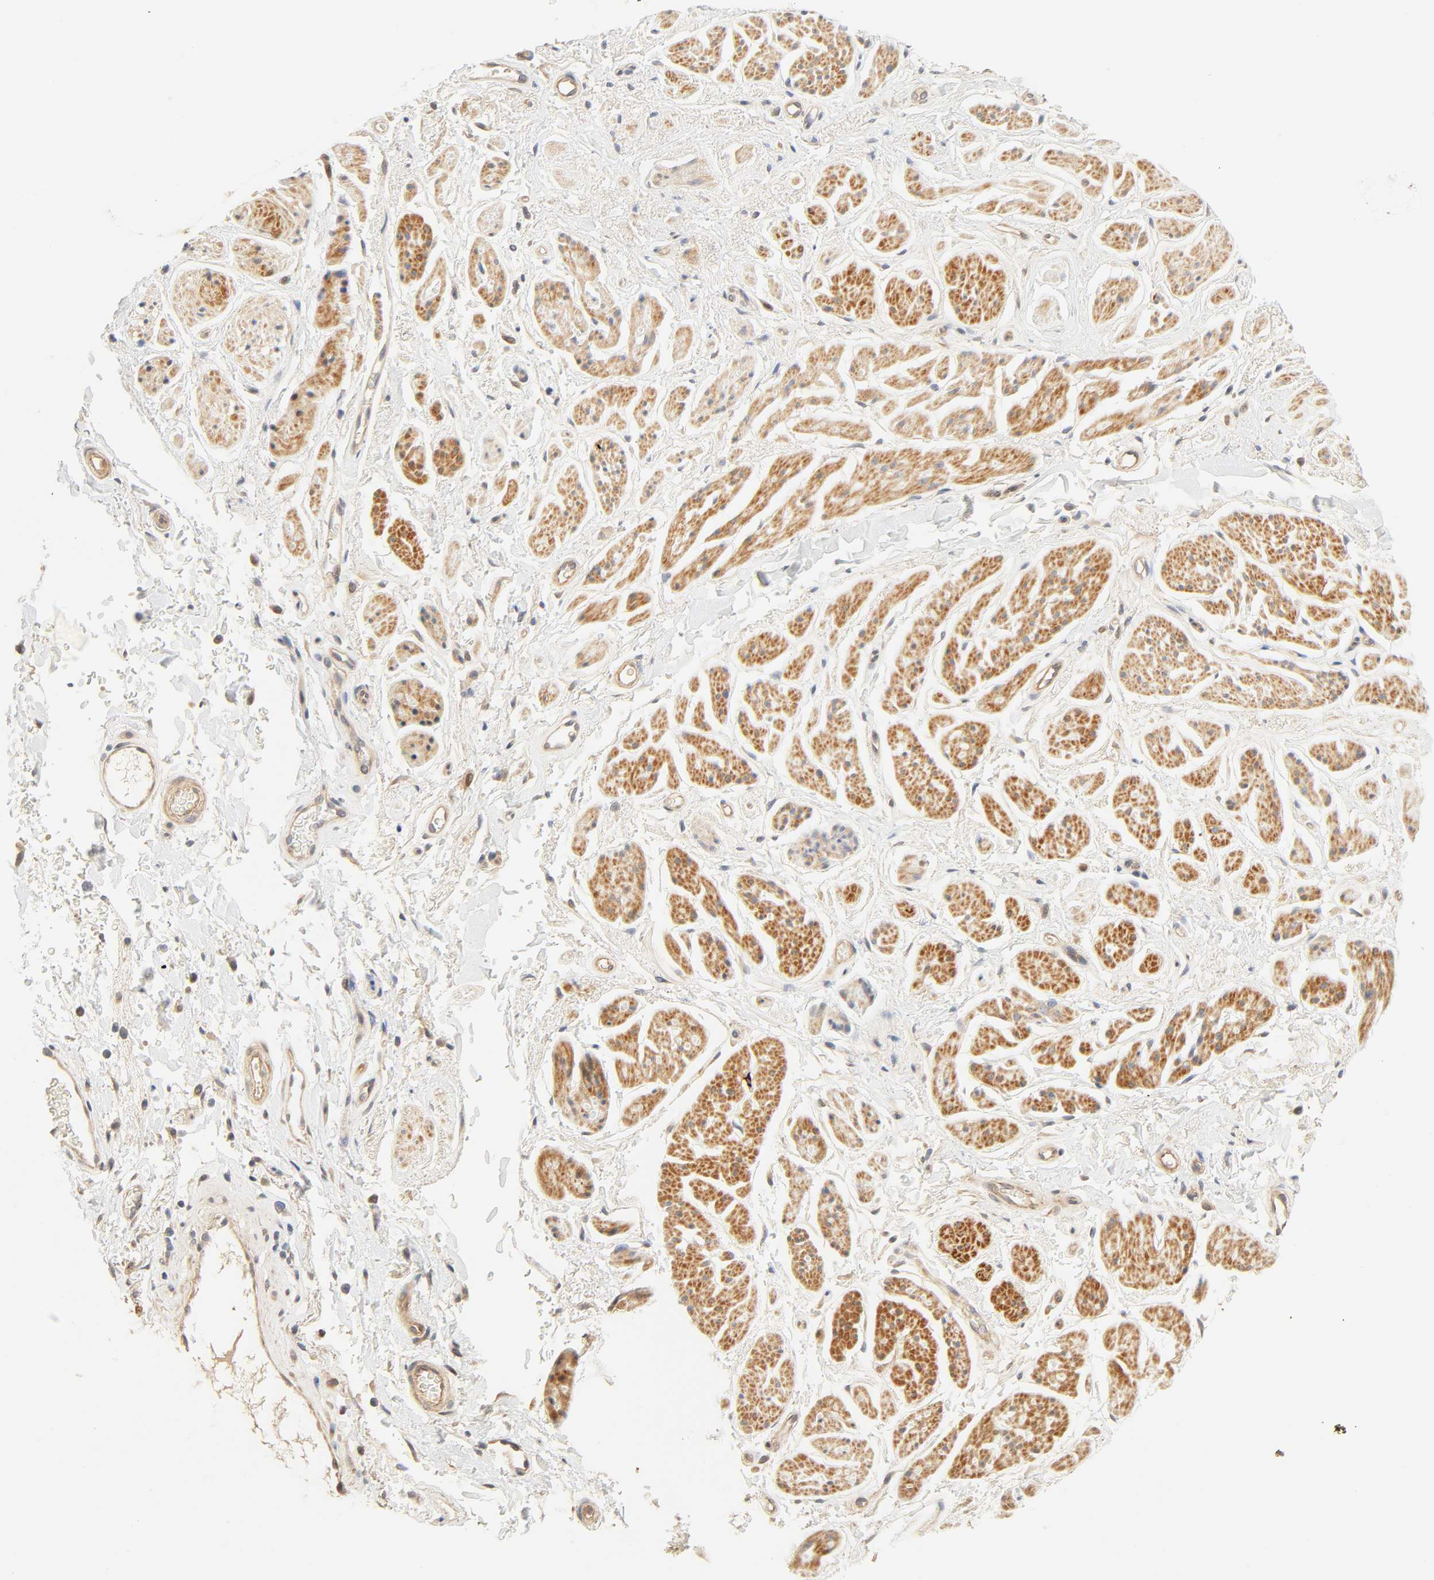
{"staining": {"intensity": "strong", "quantity": "25%-75%", "location": "cytoplasmic/membranous"}, "tissue": "adipose tissue", "cell_type": "Adipocytes", "image_type": "normal", "snomed": [{"axis": "morphology", "description": "Normal tissue, NOS"}, {"axis": "topography", "description": "Soft tissue"}, {"axis": "topography", "description": "Peripheral nerve tissue"}], "caption": "Immunohistochemistry (DAB) staining of unremarkable adipose tissue demonstrates strong cytoplasmic/membranous protein expression in about 25%-75% of adipocytes. The staining was performed using DAB (3,3'-diaminobenzidine), with brown indicating positive protein expression. Nuclei are stained blue with hematoxylin.", "gene": "CACNA1G", "patient": {"sex": "female", "age": 71}}